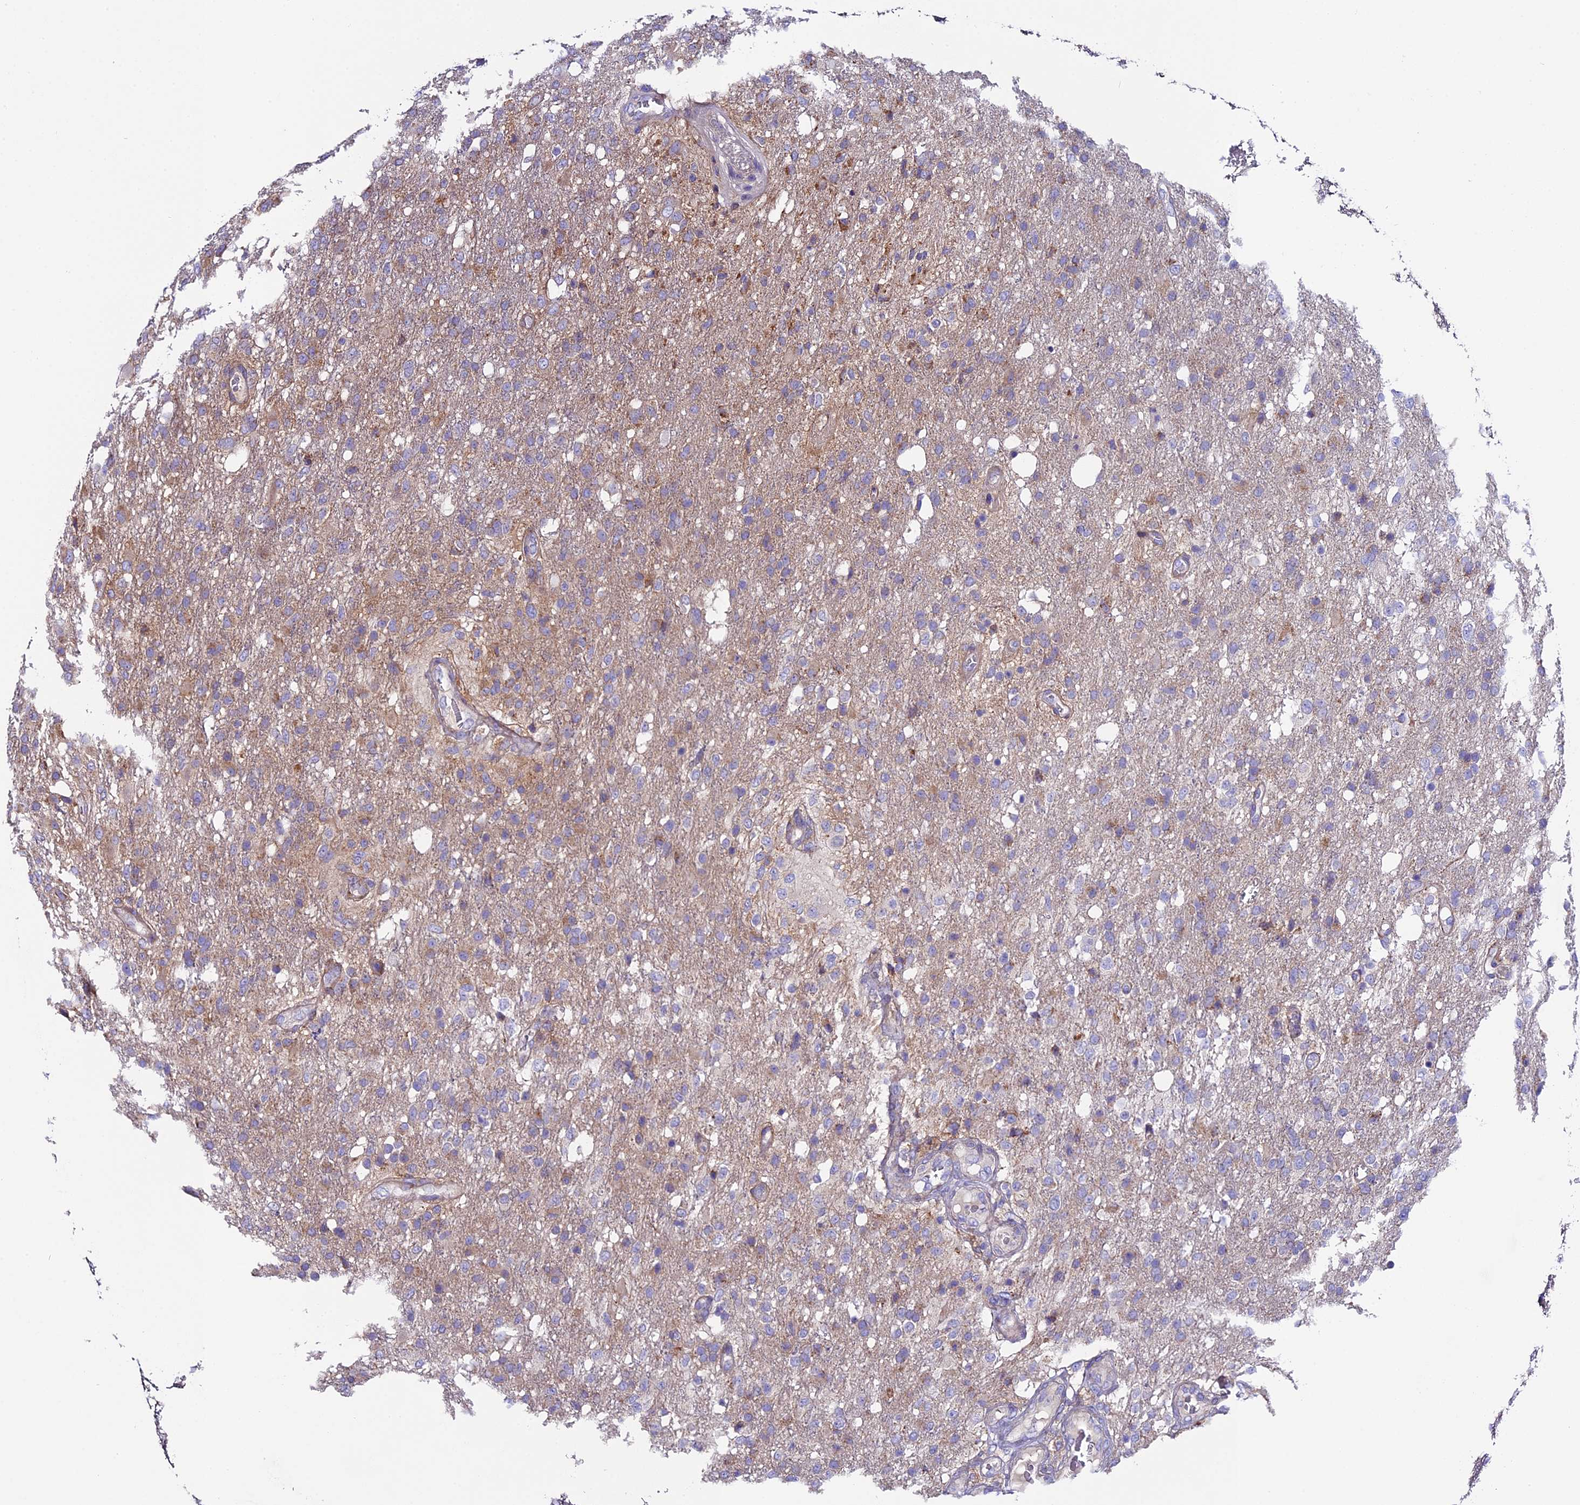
{"staining": {"intensity": "weak", "quantity": "<25%", "location": "cytoplasmic/membranous"}, "tissue": "glioma", "cell_type": "Tumor cells", "image_type": "cancer", "snomed": [{"axis": "morphology", "description": "Glioma, malignant, High grade"}, {"axis": "topography", "description": "Brain"}], "caption": "Tumor cells show no significant protein staining in glioma. Nuclei are stained in blue.", "gene": "PIGU", "patient": {"sex": "female", "age": 74}}